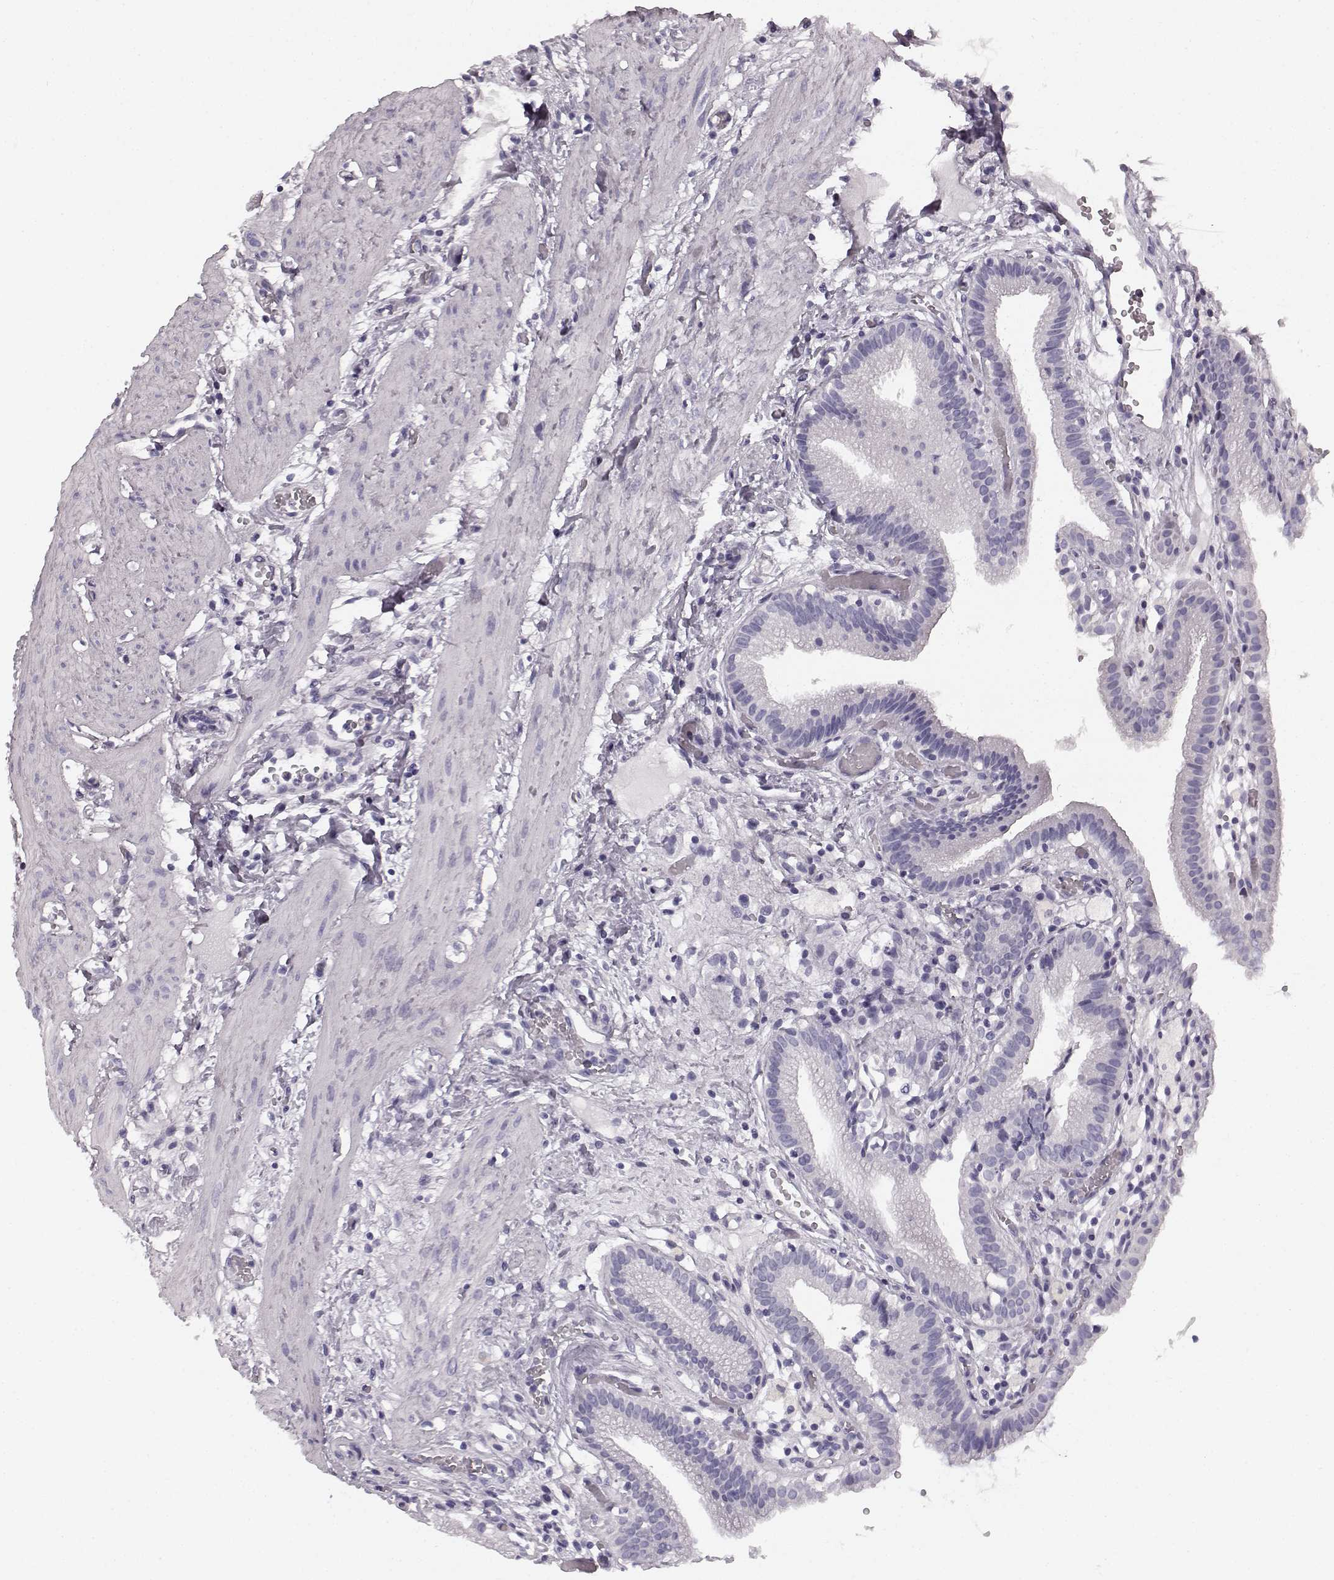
{"staining": {"intensity": "negative", "quantity": "none", "location": "none"}, "tissue": "gallbladder", "cell_type": "Glandular cells", "image_type": "normal", "snomed": [{"axis": "morphology", "description": "Normal tissue, NOS"}, {"axis": "topography", "description": "Gallbladder"}], "caption": "The immunohistochemistry (IHC) micrograph has no significant positivity in glandular cells of gallbladder.", "gene": "TMPRSS15", "patient": {"sex": "female", "age": 24}}